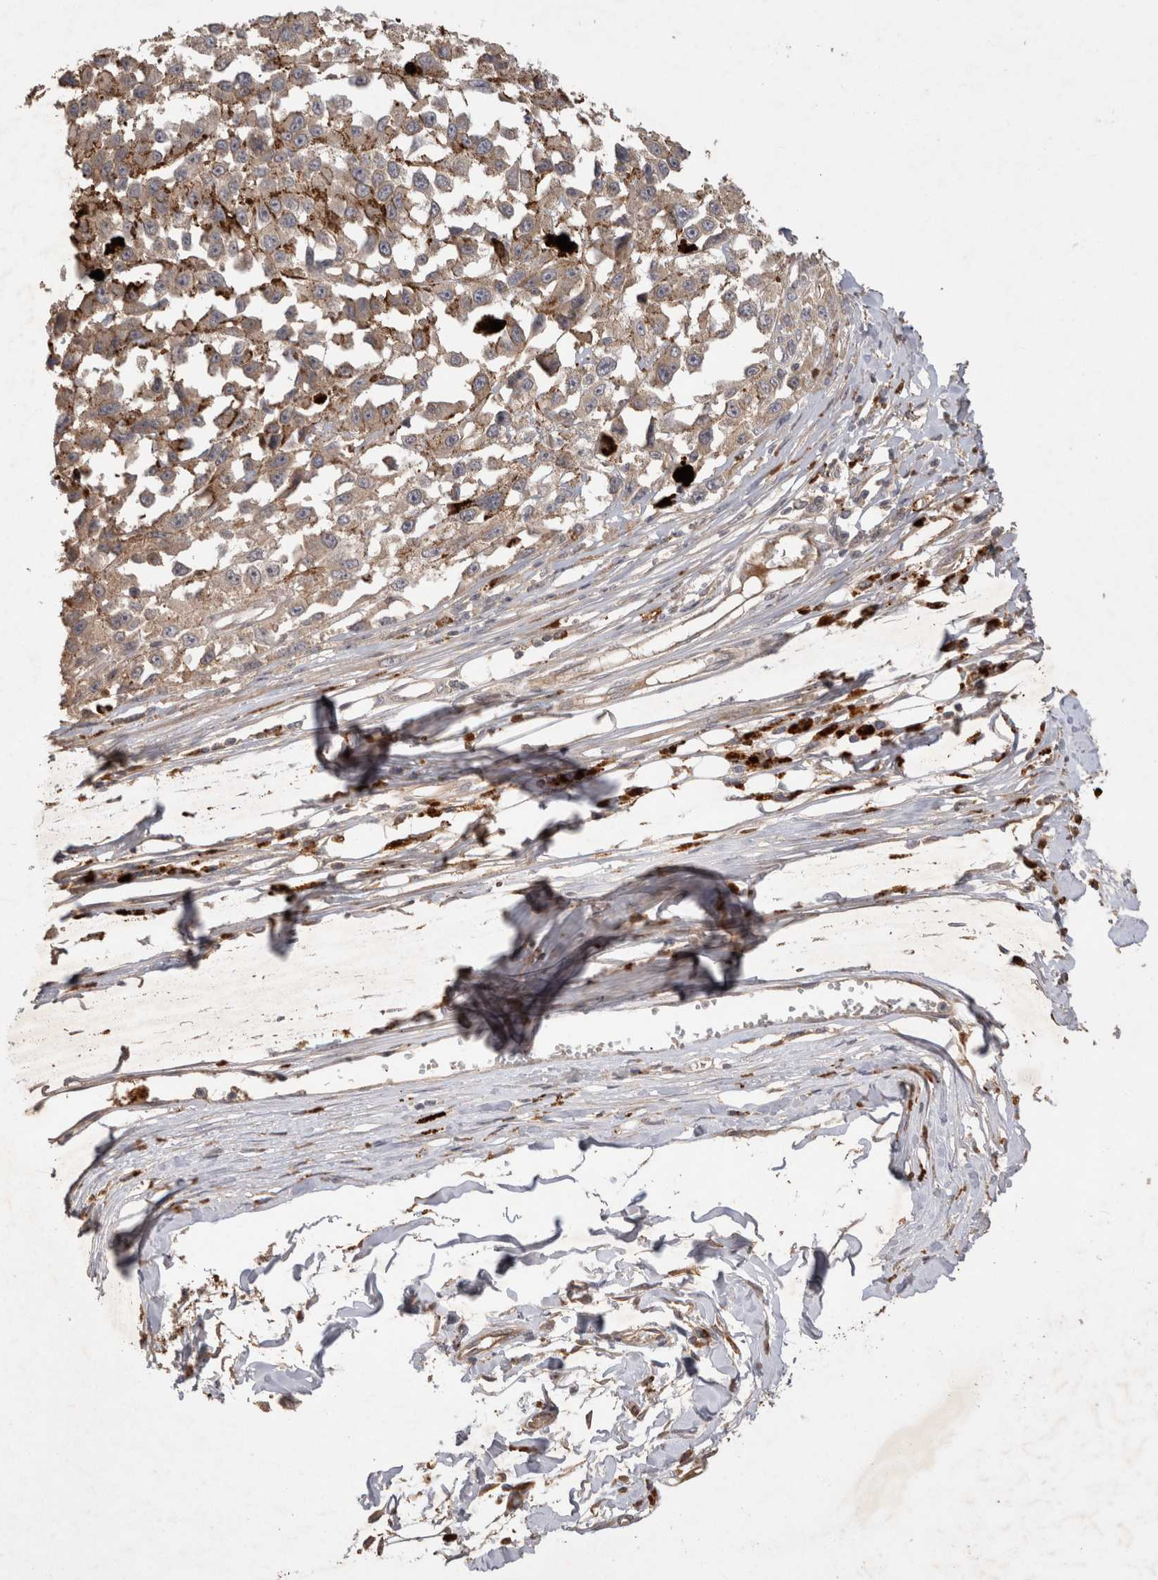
{"staining": {"intensity": "negative", "quantity": "none", "location": "none"}, "tissue": "melanoma", "cell_type": "Tumor cells", "image_type": "cancer", "snomed": [{"axis": "morphology", "description": "Malignant melanoma, Metastatic site"}, {"axis": "topography", "description": "Lymph node"}], "caption": "An image of human melanoma is negative for staining in tumor cells.", "gene": "PPP1R42", "patient": {"sex": "male", "age": 59}}